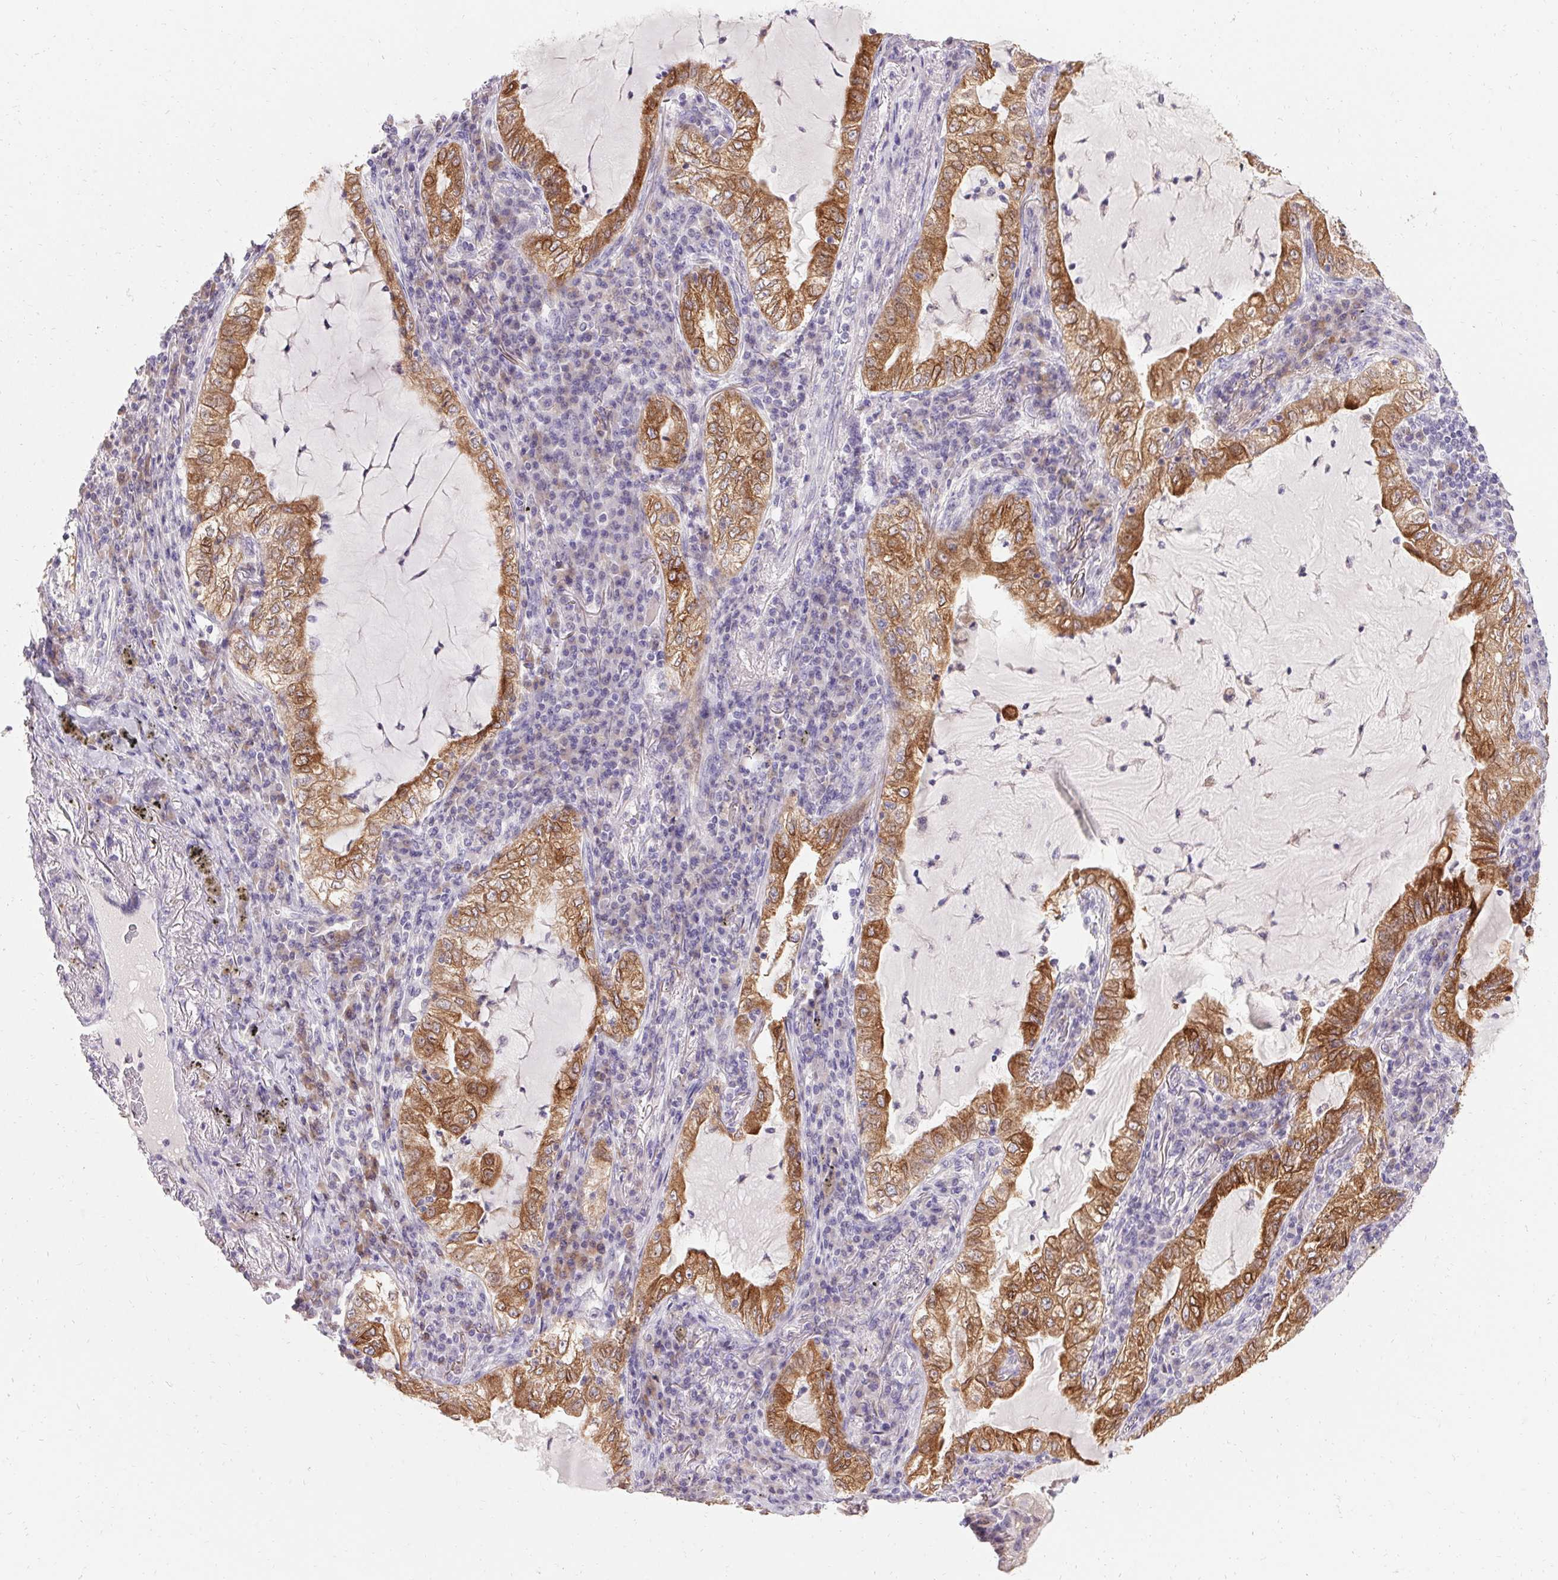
{"staining": {"intensity": "moderate", "quantity": ">75%", "location": "cytoplasmic/membranous"}, "tissue": "lung cancer", "cell_type": "Tumor cells", "image_type": "cancer", "snomed": [{"axis": "morphology", "description": "Adenocarcinoma, NOS"}, {"axis": "topography", "description": "Lung"}], "caption": "Protein expression by immunohistochemistry shows moderate cytoplasmic/membranous staining in approximately >75% of tumor cells in lung adenocarcinoma. The staining is performed using DAB (3,3'-diaminobenzidine) brown chromogen to label protein expression. The nuclei are counter-stained blue using hematoxylin.", "gene": "HSD17B3", "patient": {"sex": "female", "age": 73}}